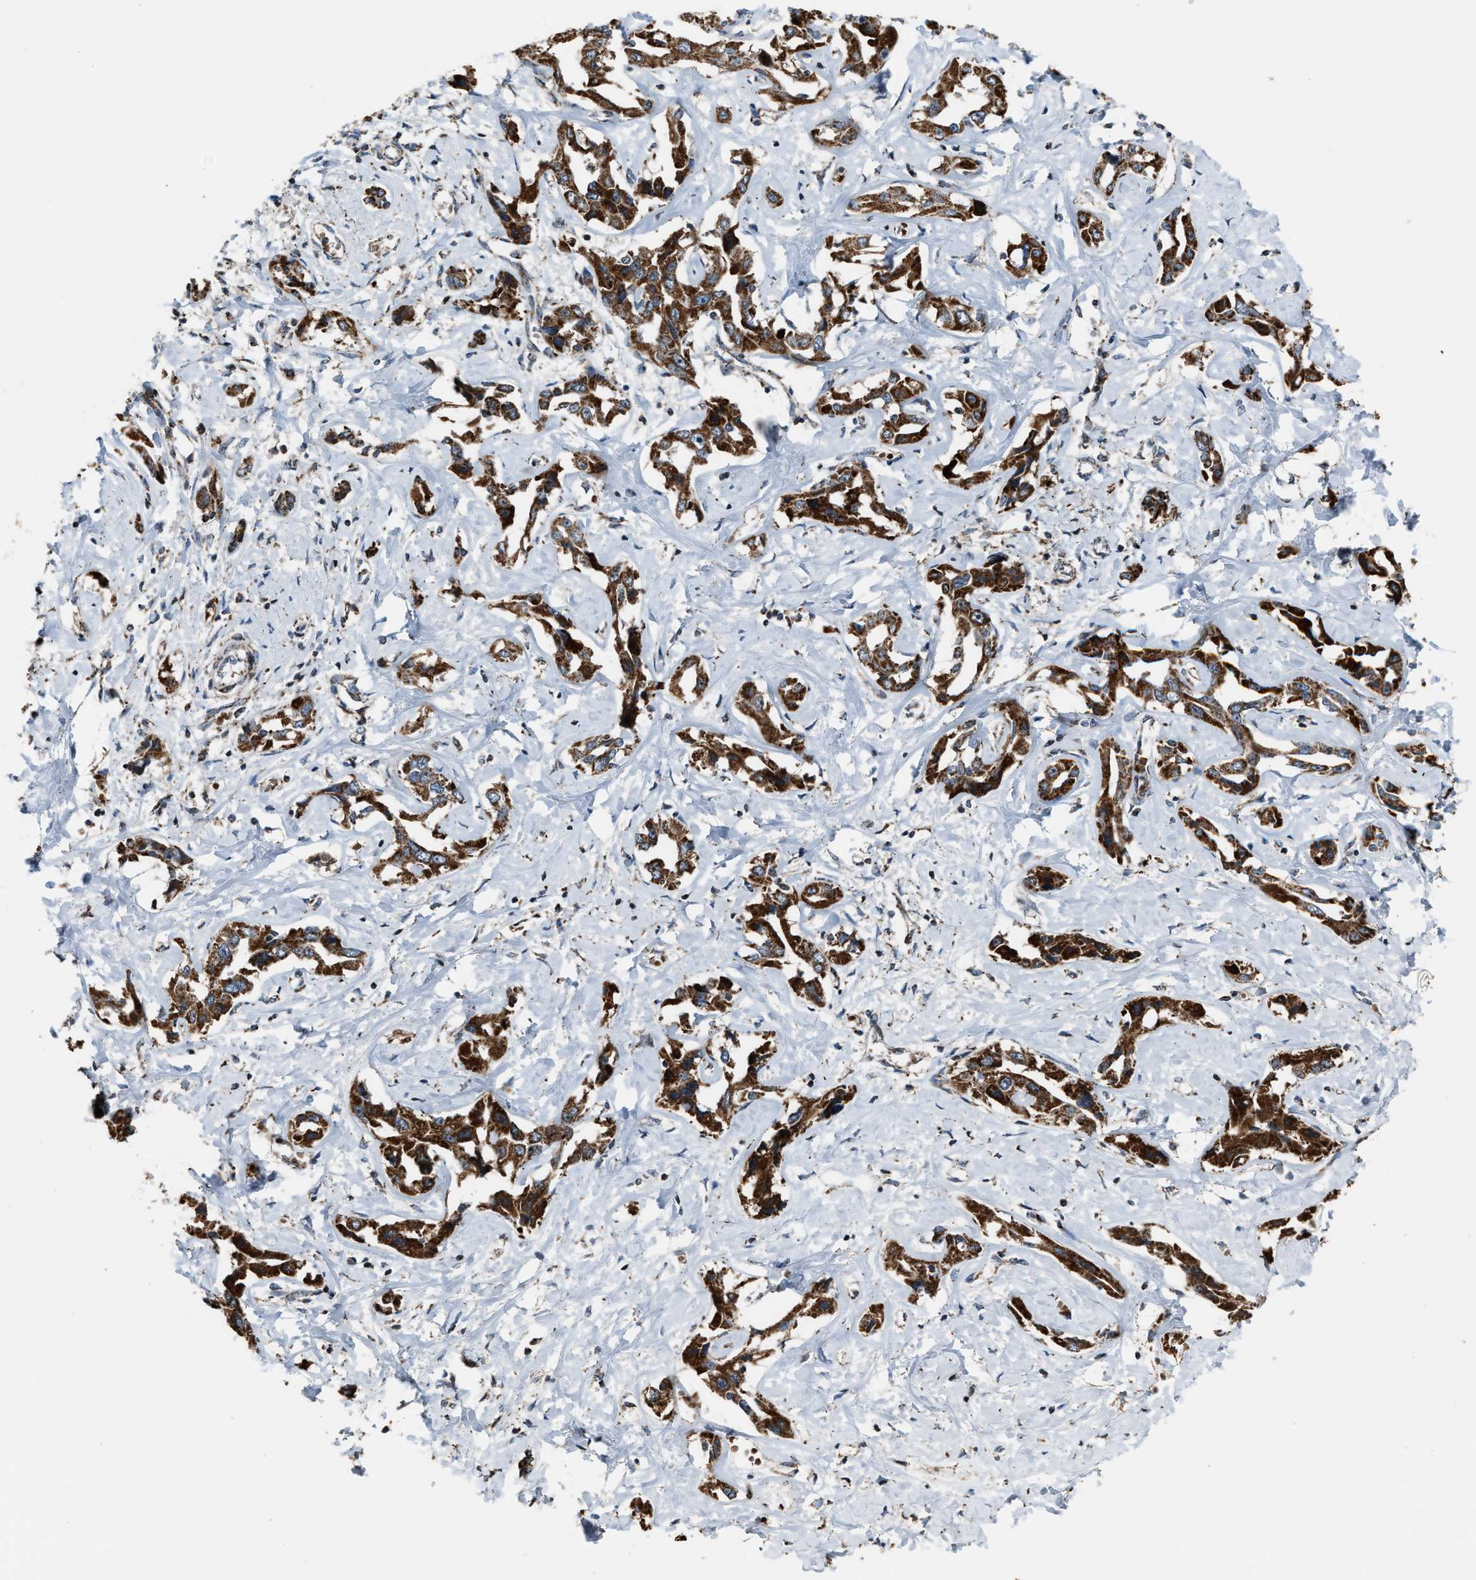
{"staining": {"intensity": "strong", "quantity": ">75%", "location": "cytoplasmic/membranous"}, "tissue": "liver cancer", "cell_type": "Tumor cells", "image_type": "cancer", "snomed": [{"axis": "morphology", "description": "Cholangiocarcinoma"}, {"axis": "topography", "description": "Liver"}], "caption": "The immunohistochemical stain highlights strong cytoplasmic/membranous expression in tumor cells of liver cholangiocarcinoma tissue. (DAB = brown stain, brightfield microscopy at high magnification).", "gene": "CHN2", "patient": {"sex": "male", "age": 59}}